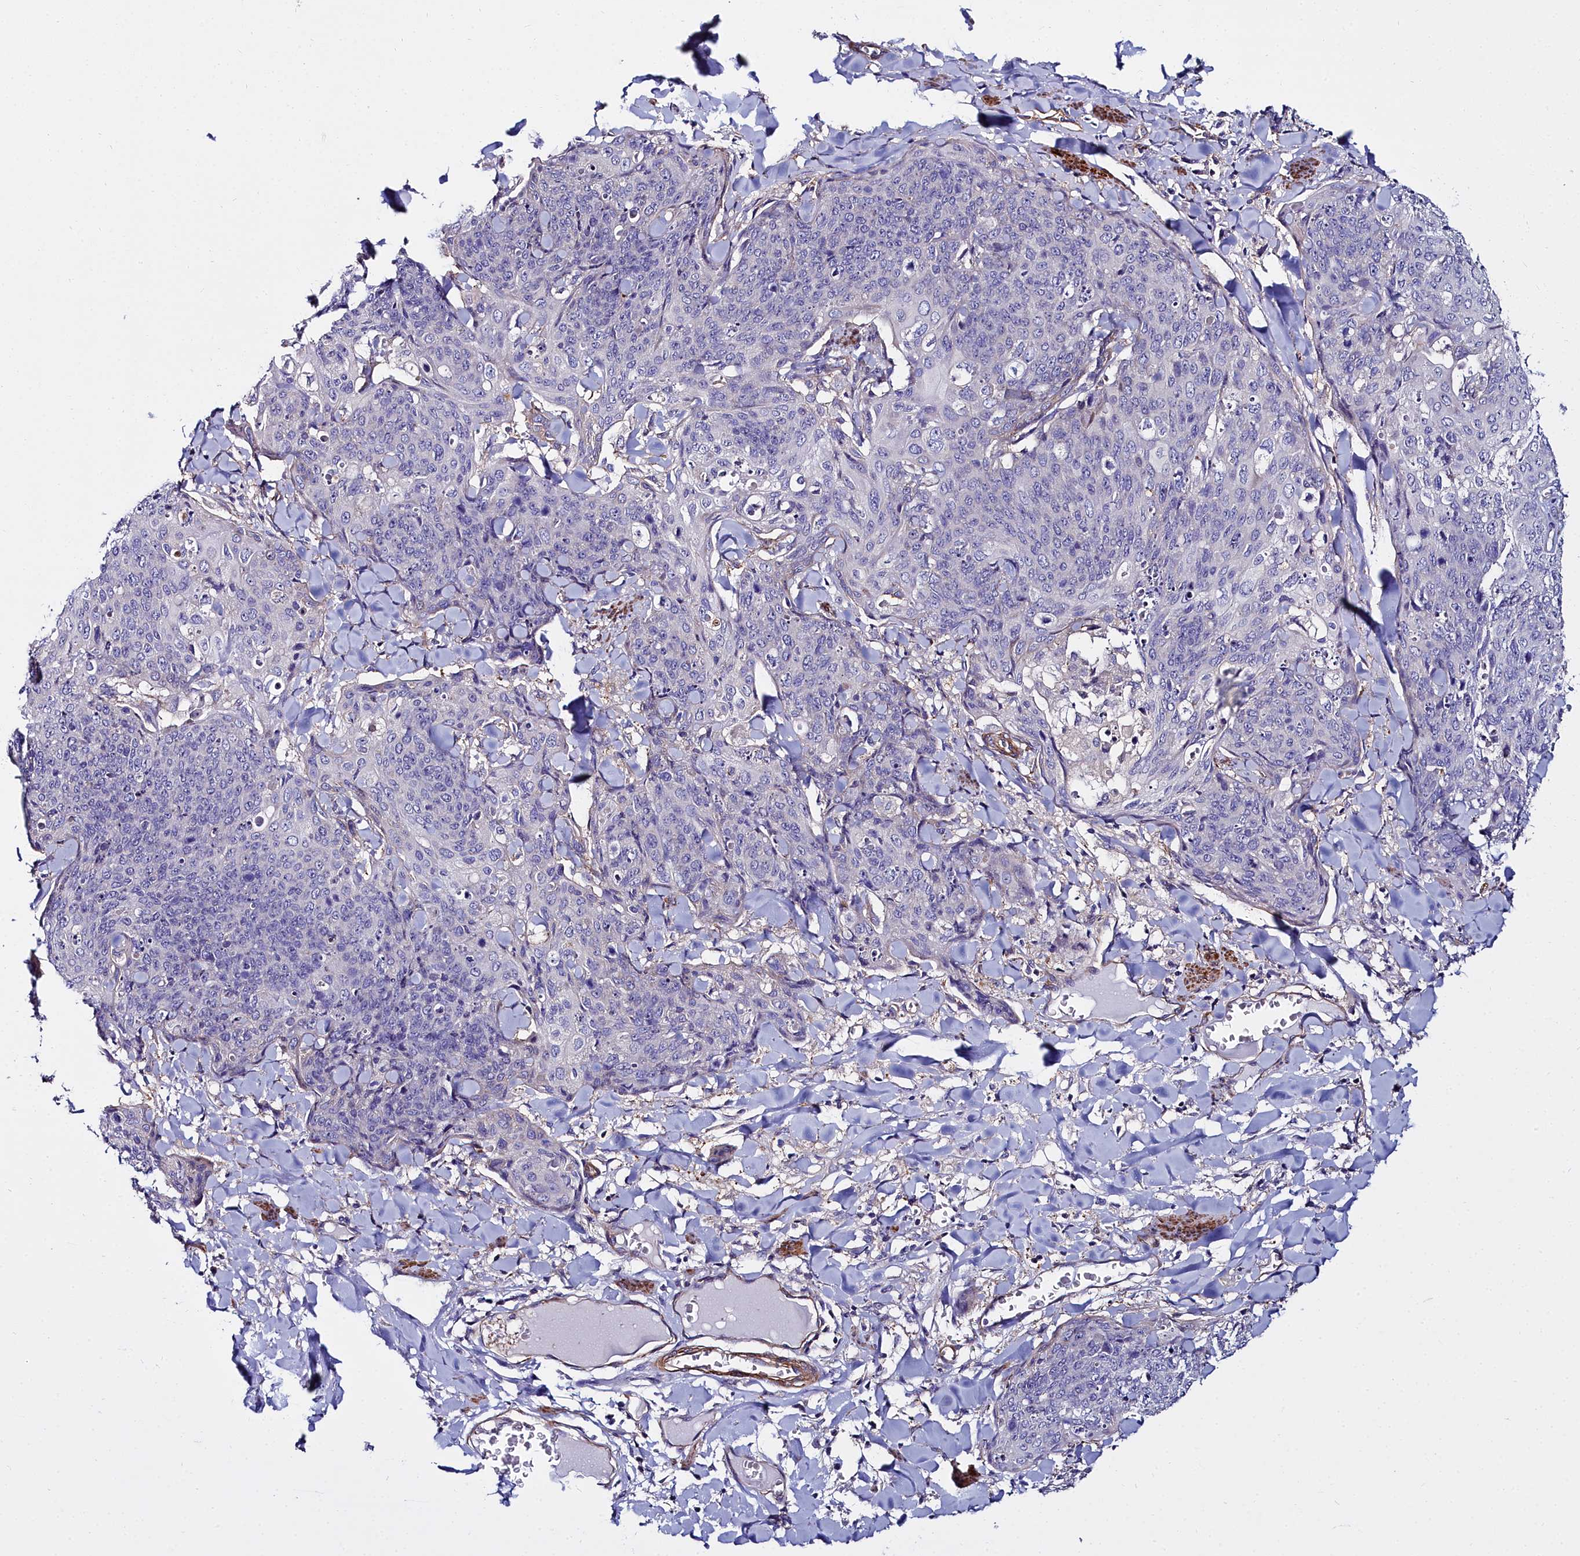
{"staining": {"intensity": "negative", "quantity": "none", "location": "none"}, "tissue": "skin cancer", "cell_type": "Tumor cells", "image_type": "cancer", "snomed": [{"axis": "morphology", "description": "Squamous cell carcinoma, NOS"}, {"axis": "topography", "description": "Skin"}, {"axis": "topography", "description": "Vulva"}], "caption": "Skin cancer (squamous cell carcinoma) was stained to show a protein in brown. There is no significant positivity in tumor cells.", "gene": "FADS3", "patient": {"sex": "female", "age": 85}}